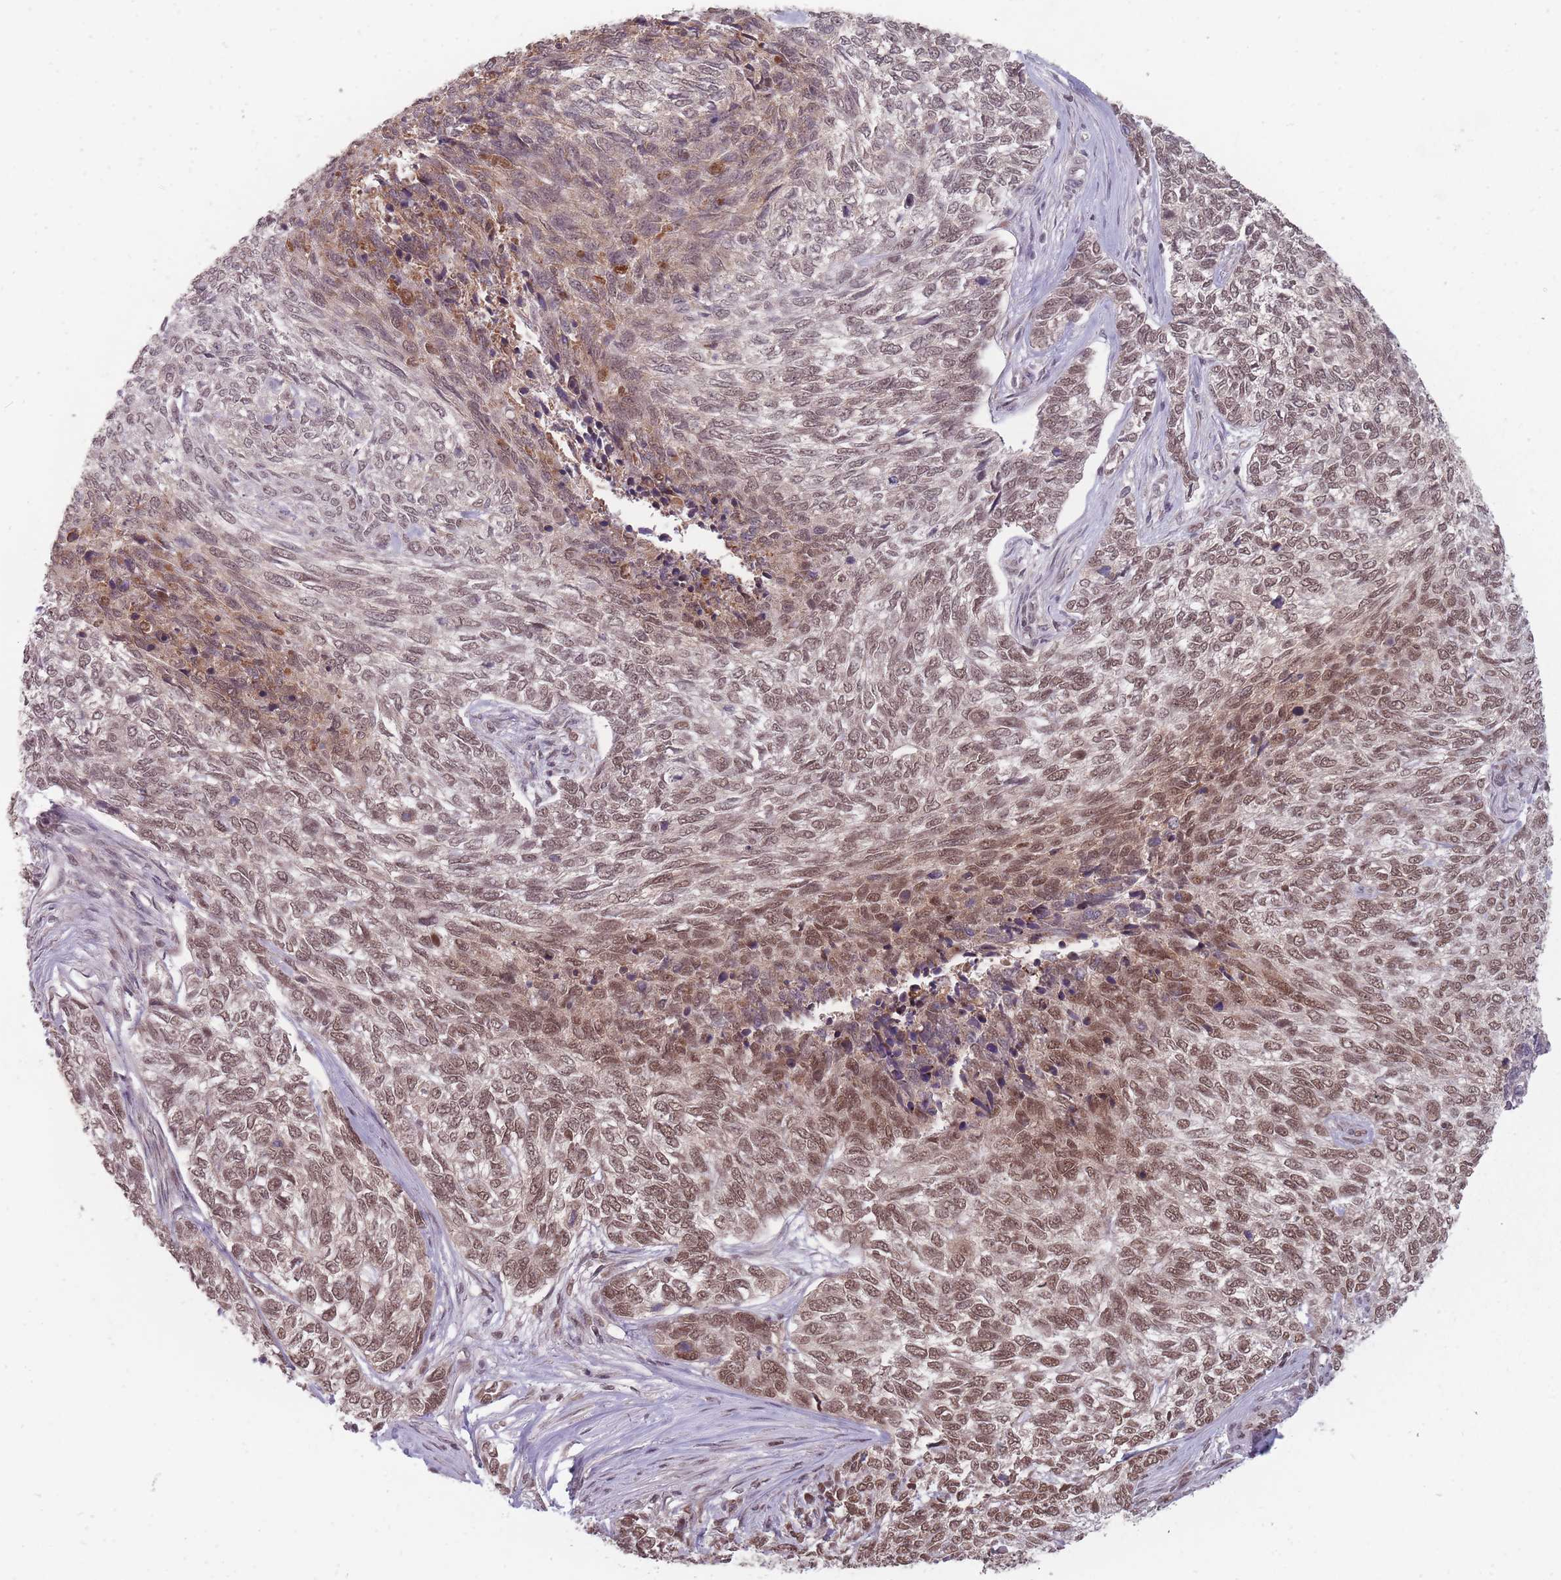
{"staining": {"intensity": "moderate", "quantity": "25%-75%", "location": "nuclear"}, "tissue": "skin cancer", "cell_type": "Tumor cells", "image_type": "cancer", "snomed": [{"axis": "morphology", "description": "Basal cell carcinoma"}, {"axis": "topography", "description": "Skin"}], "caption": "Protein staining of skin cancer tissue shows moderate nuclear expression in approximately 25%-75% of tumor cells.", "gene": "TMED3", "patient": {"sex": "female", "age": 65}}